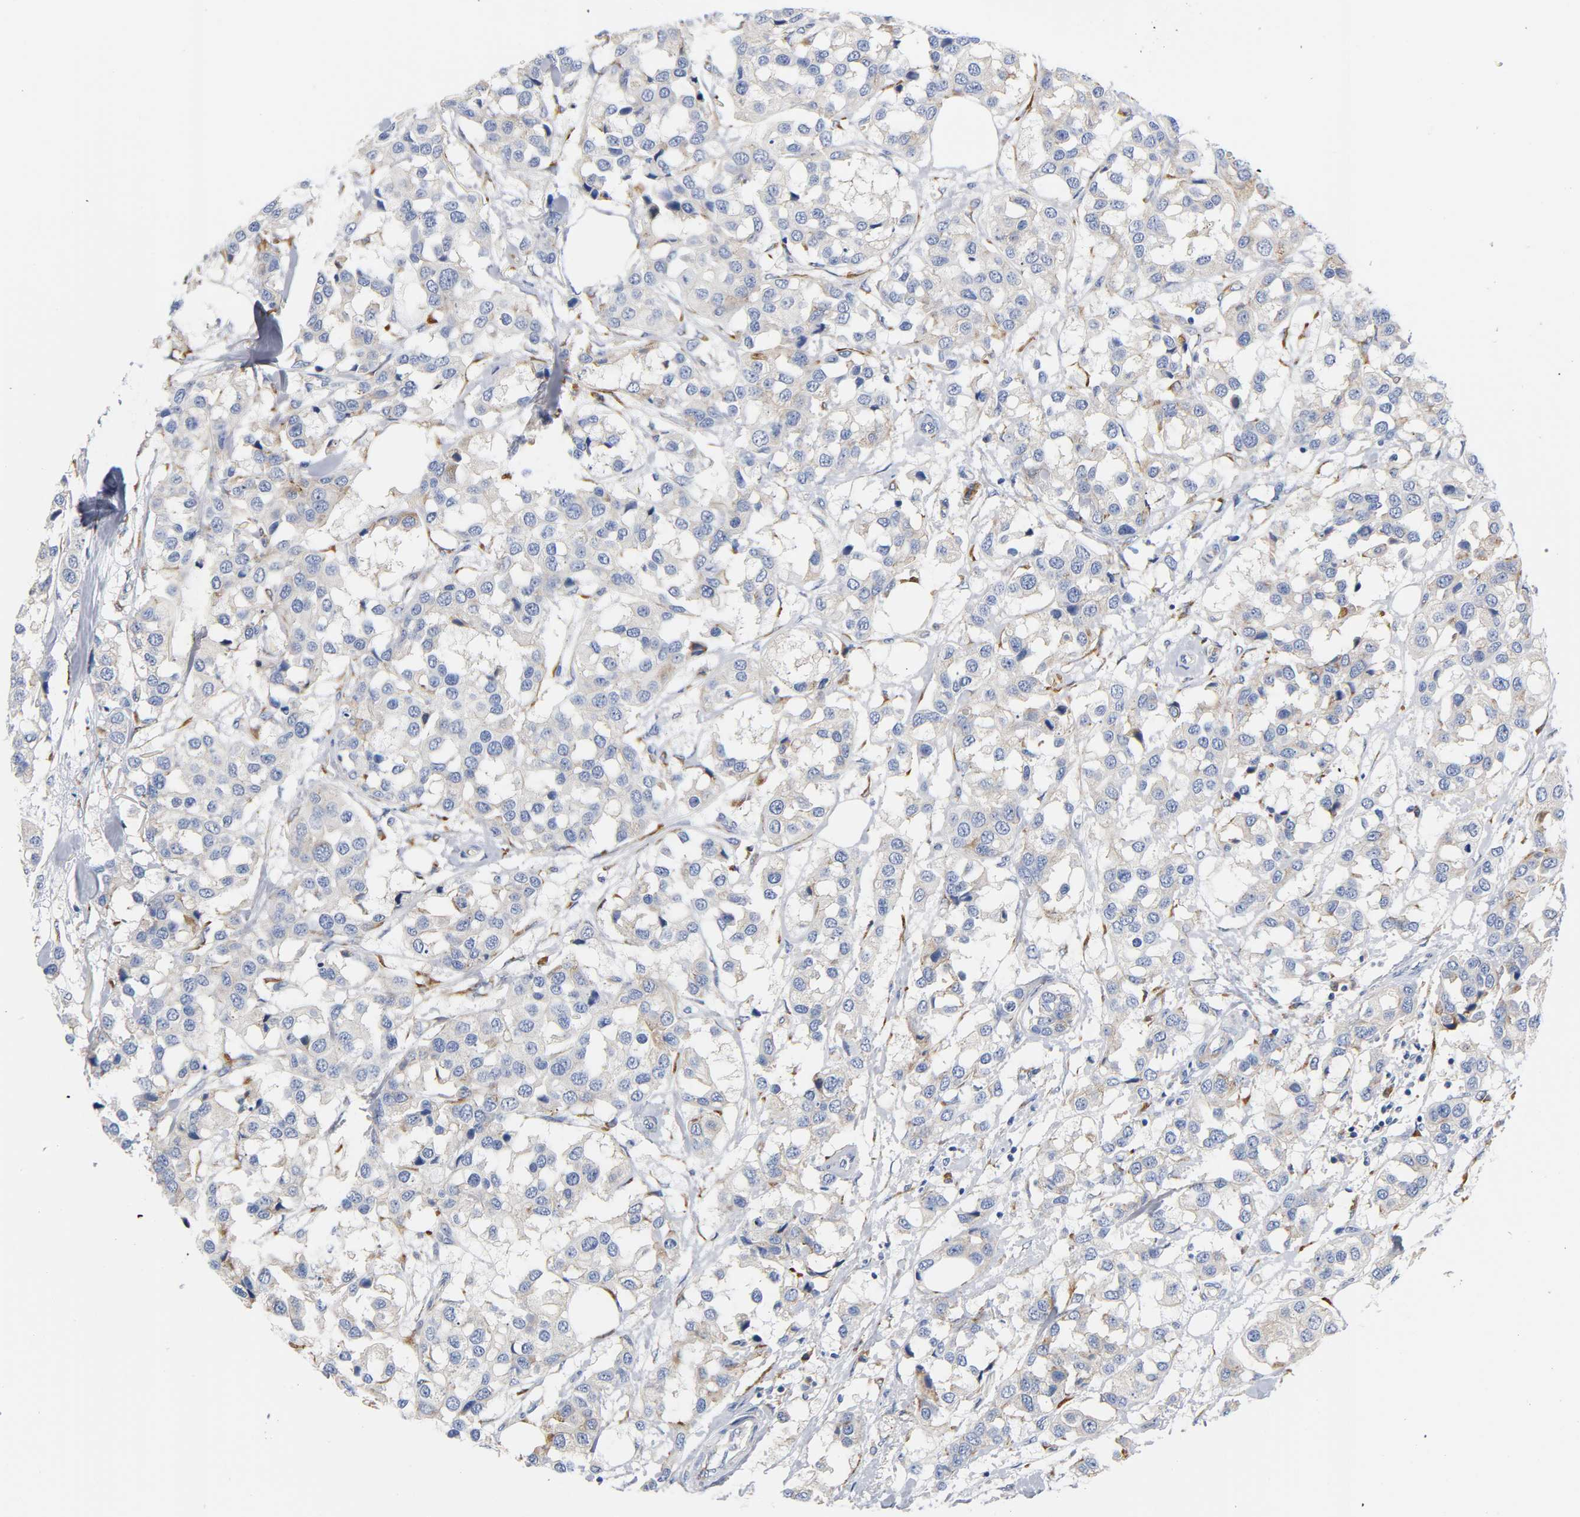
{"staining": {"intensity": "weak", "quantity": "25%-75%", "location": "cytoplasmic/membranous"}, "tissue": "breast cancer", "cell_type": "Tumor cells", "image_type": "cancer", "snomed": [{"axis": "morphology", "description": "Duct carcinoma"}, {"axis": "topography", "description": "Breast"}], "caption": "The image shows staining of breast cancer, revealing weak cytoplasmic/membranous protein staining (brown color) within tumor cells.", "gene": "REL", "patient": {"sex": "female", "age": 80}}